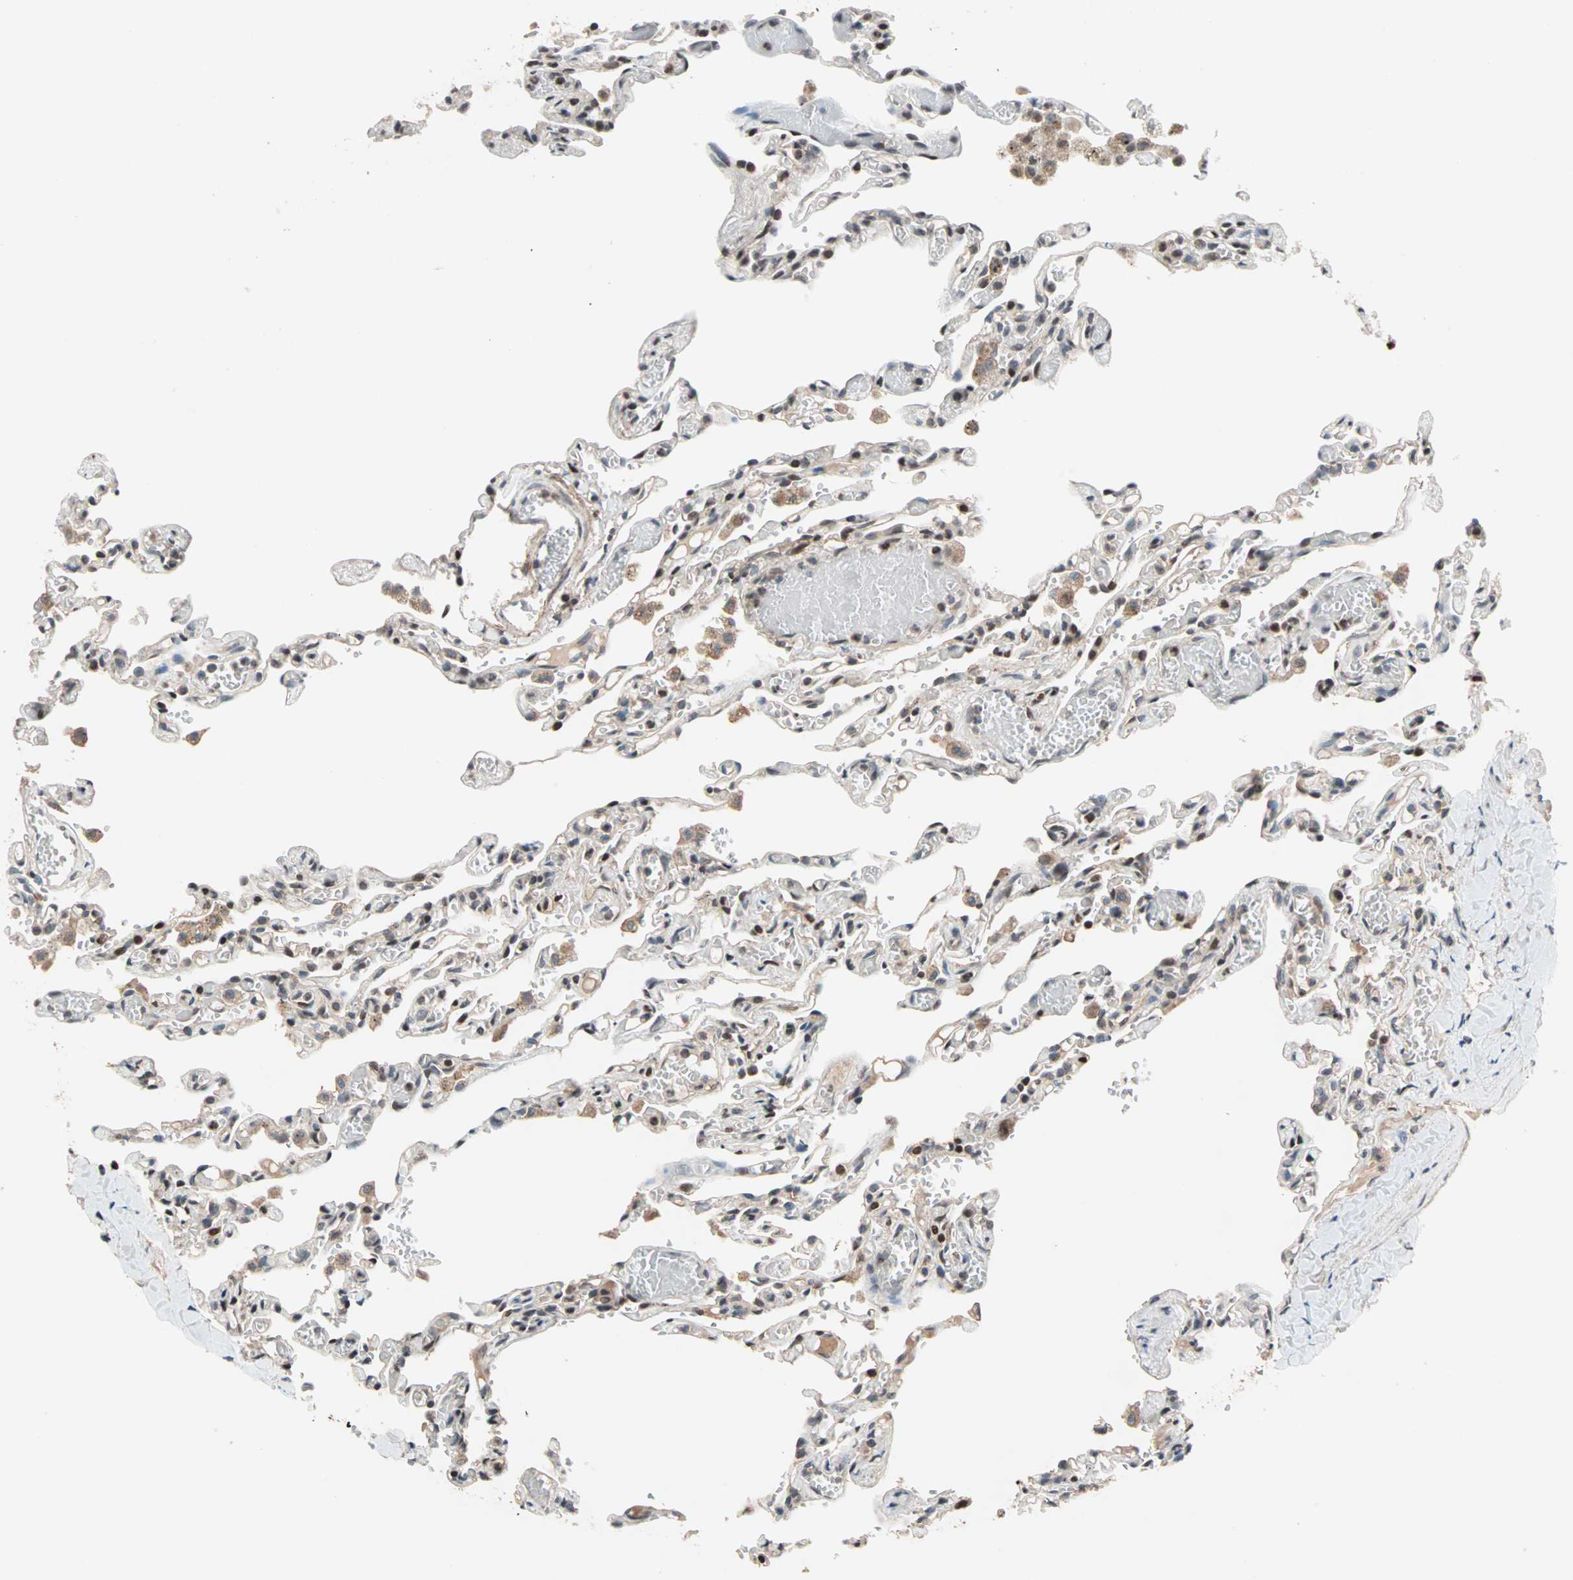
{"staining": {"intensity": "strong", "quantity": ">75%", "location": "nuclear"}, "tissue": "lung", "cell_type": "Alveolar cells", "image_type": "normal", "snomed": [{"axis": "morphology", "description": "Normal tissue, NOS"}, {"axis": "topography", "description": "Lung"}], "caption": "Immunohistochemical staining of normal lung exhibits high levels of strong nuclear expression in approximately >75% of alveolar cells. Using DAB (brown) and hematoxylin (blue) stains, captured at high magnification using brightfield microscopy.", "gene": "HECW1", "patient": {"sex": "male", "age": 21}}